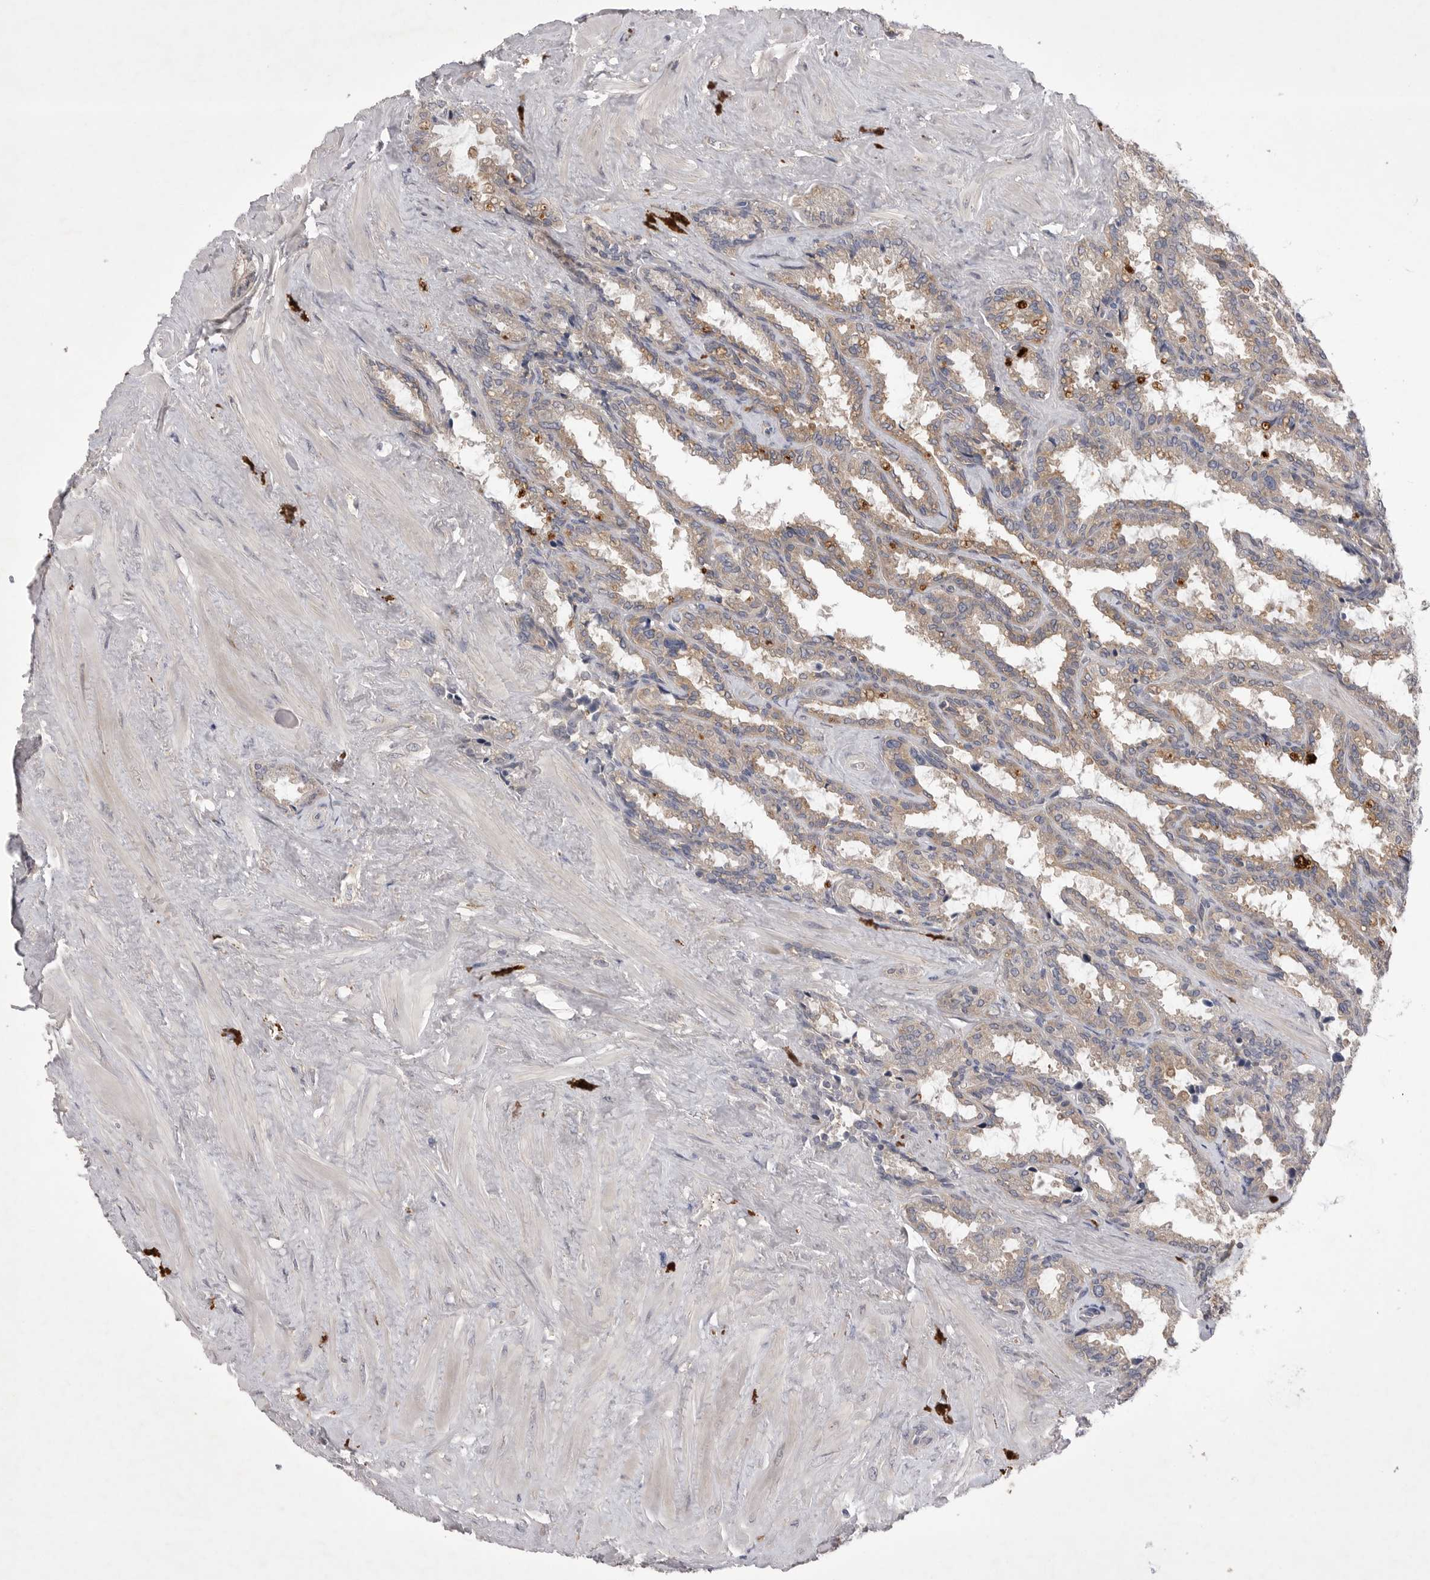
{"staining": {"intensity": "weak", "quantity": ">75%", "location": "cytoplasmic/membranous"}, "tissue": "seminal vesicle", "cell_type": "Glandular cells", "image_type": "normal", "snomed": [{"axis": "morphology", "description": "Normal tissue, NOS"}, {"axis": "topography", "description": "Seminal veicle"}], "caption": "An image showing weak cytoplasmic/membranous positivity in approximately >75% of glandular cells in unremarkable seminal vesicle, as visualized by brown immunohistochemical staining.", "gene": "VAC14", "patient": {"sex": "male", "age": 46}}